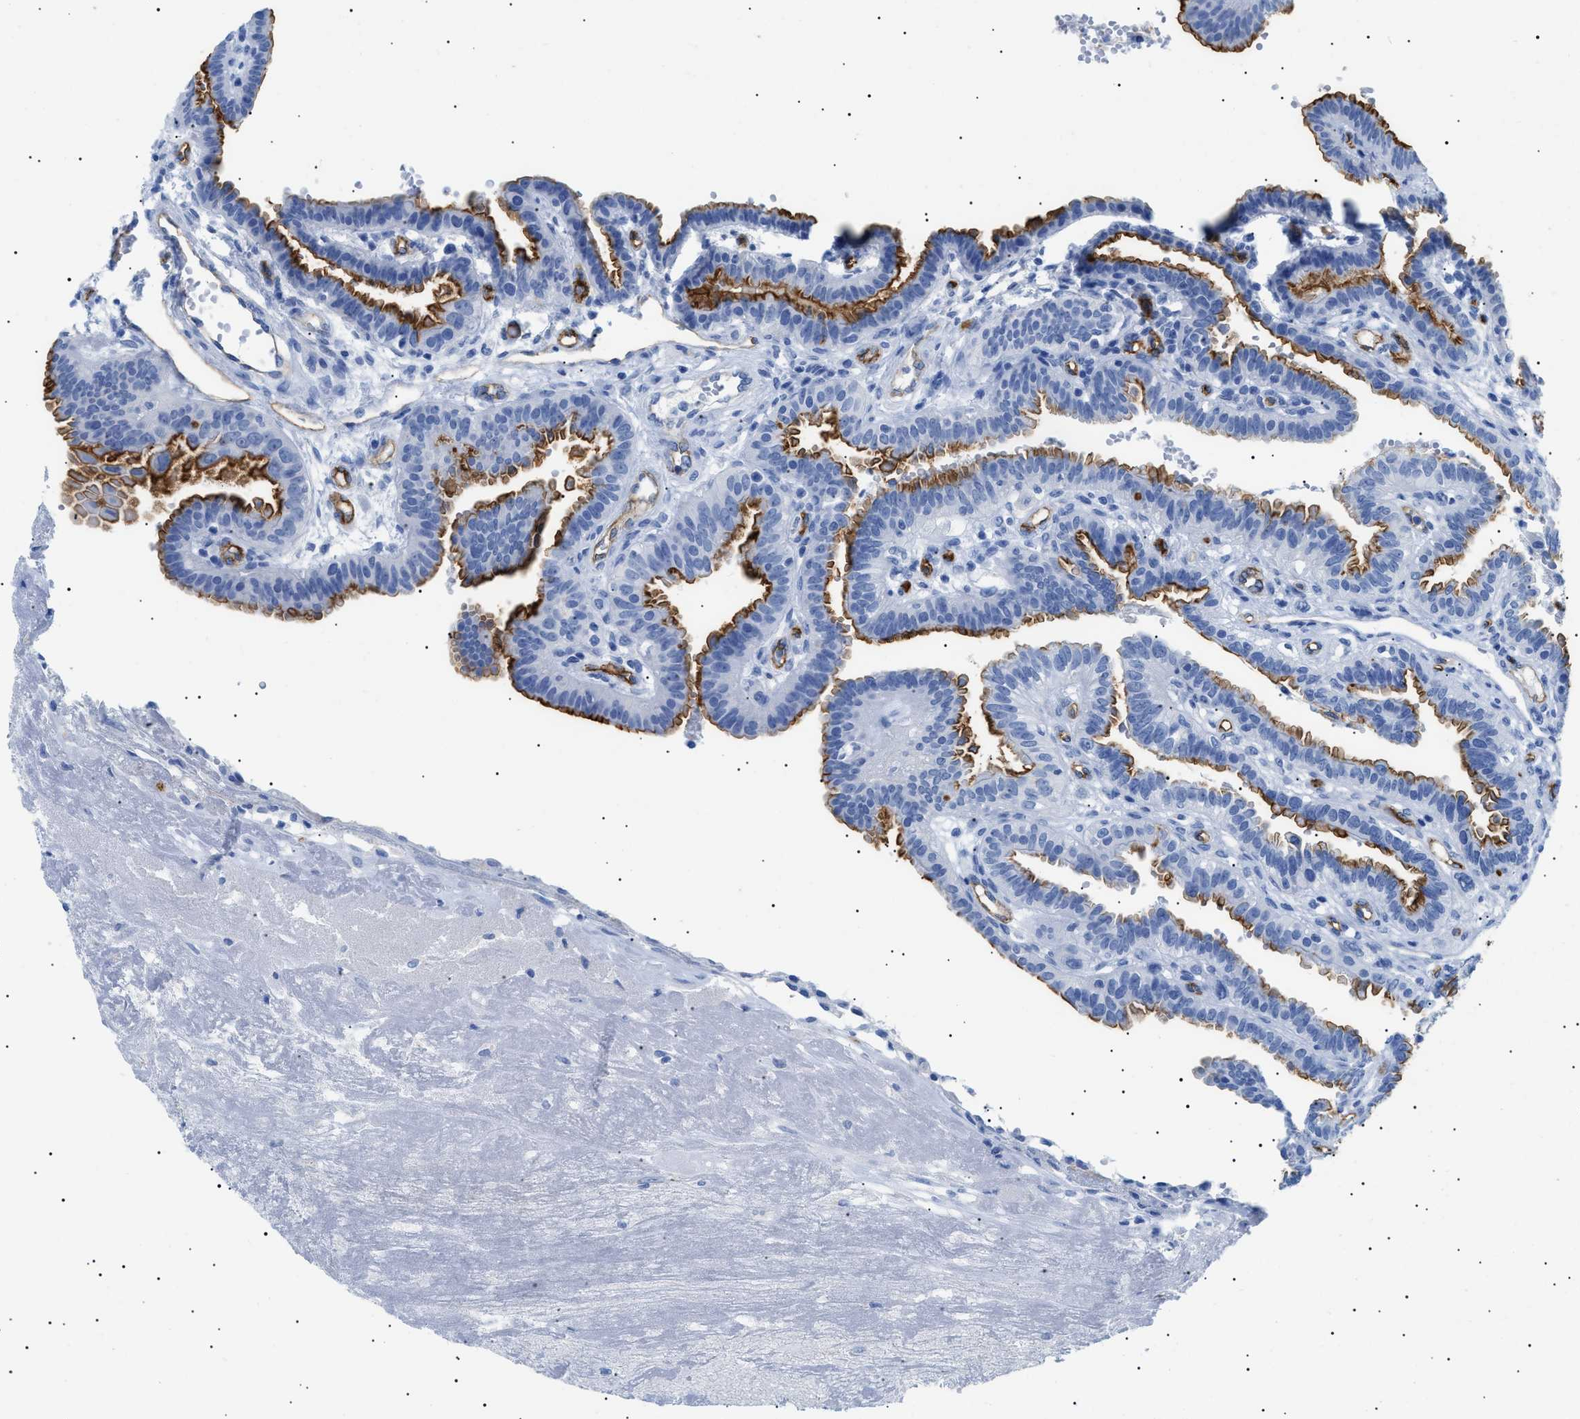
{"staining": {"intensity": "moderate", "quantity": ">75%", "location": "cytoplasmic/membranous"}, "tissue": "fallopian tube", "cell_type": "Glandular cells", "image_type": "normal", "snomed": [{"axis": "morphology", "description": "Normal tissue, NOS"}, {"axis": "topography", "description": "Fallopian tube"}, {"axis": "topography", "description": "Placenta"}], "caption": "This micrograph displays IHC staining of normal fallopian tube, with medium moderate cytoplasmic/membranous staining in about >75% of glandular cells.", "gene": "PODXL", "patient": {"sex": "female", "age": 34}}